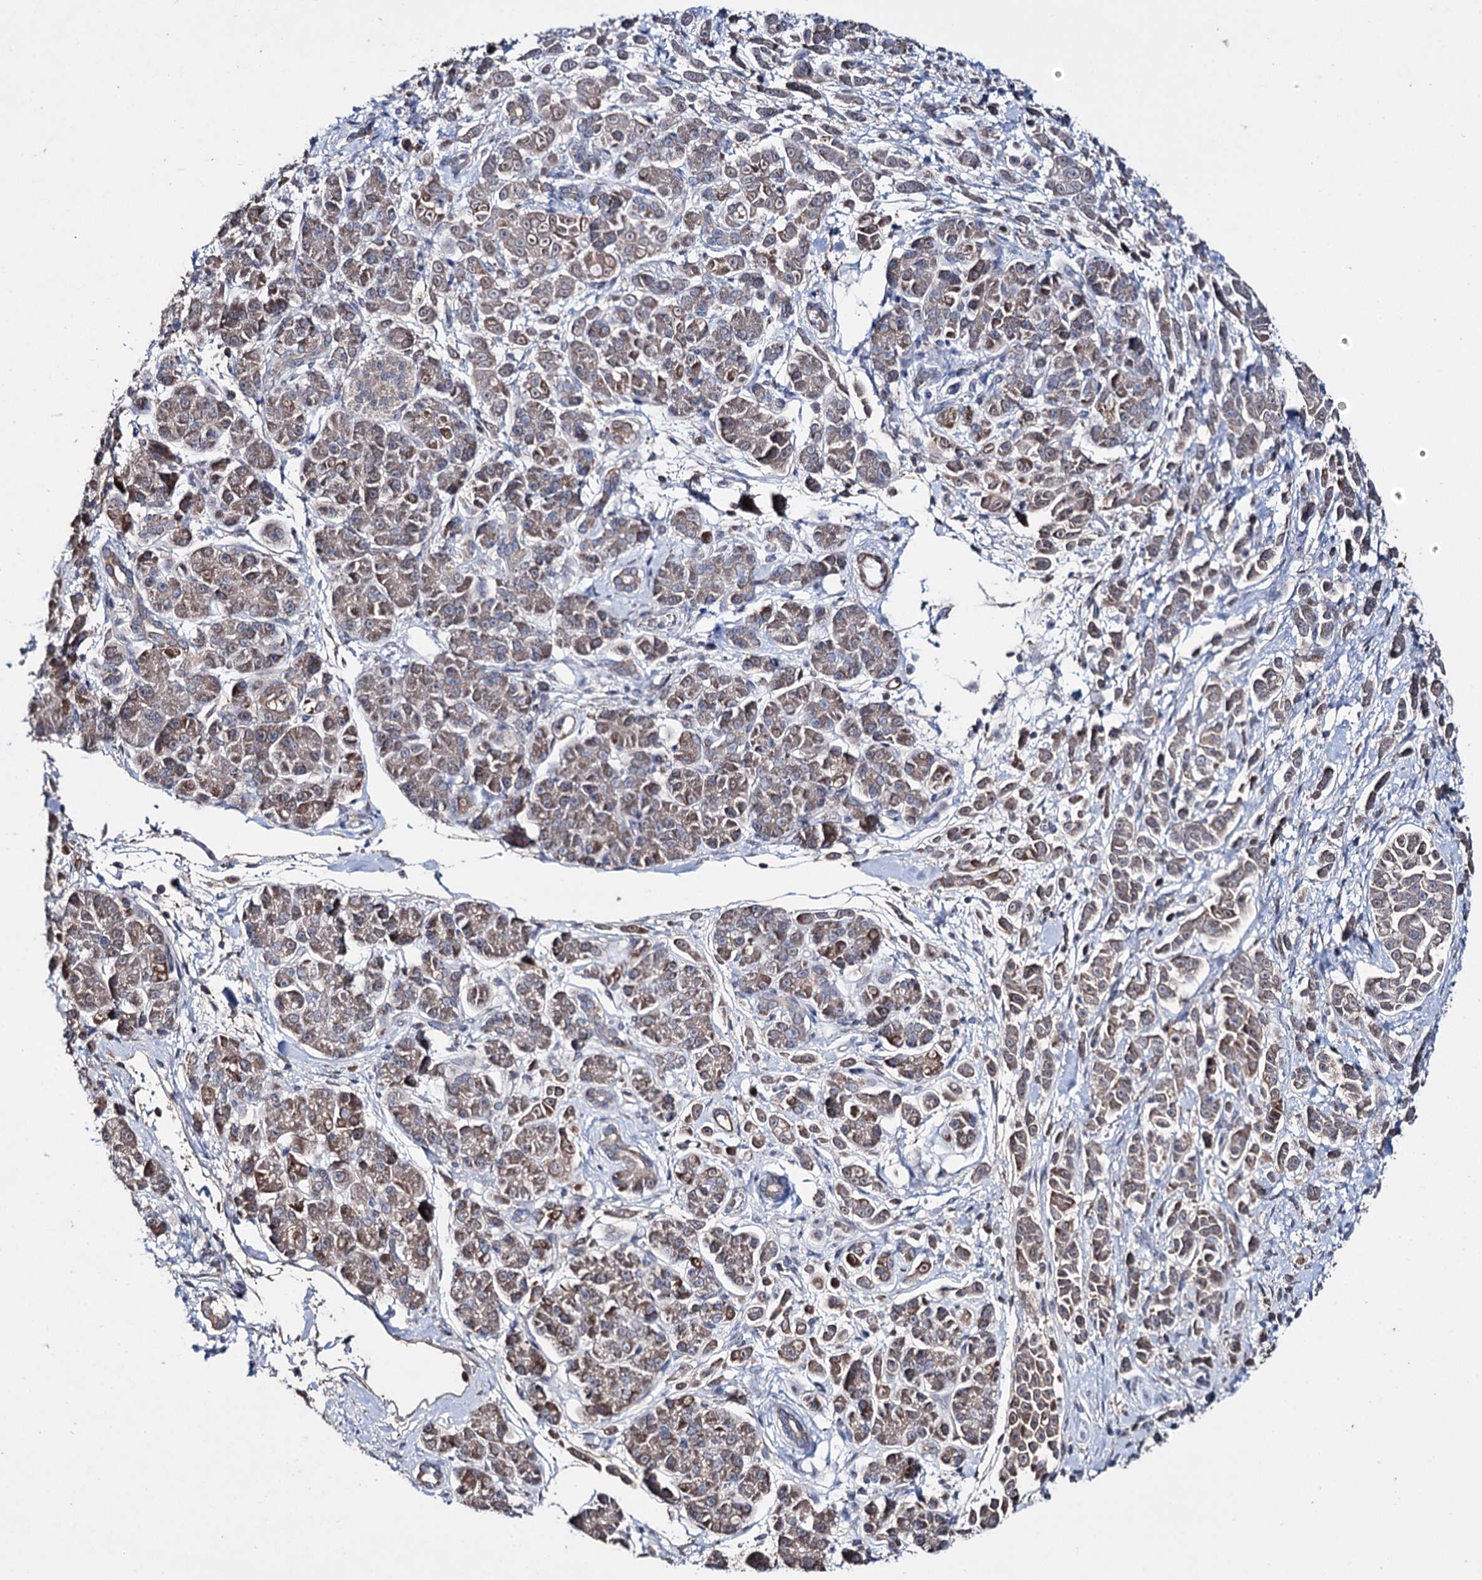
{"staining": {"intensity": "weak", "quantity": ">75%", "location": "cytoplasmic/membranous"}, "tissue": "pancreatic cancer", "cell_type": "Tumor cells", "image_type": "cancer", "snomed": [{"axis": "morphology", "description": "Normal tissue, NOS"}, {"axis": "morphology", "description": "Adenocarcinoma, NOS"}, {"axis": "topography", "description": "Pancreas"}], "caption": "Protein staining of pancreatic adenocarcinoma tissue displays weak cytoplasmic/membranous staining in approximately >75% of tumor cells.", "gene": "CLPB", "patient": {"sex": "female", "age": 64}}